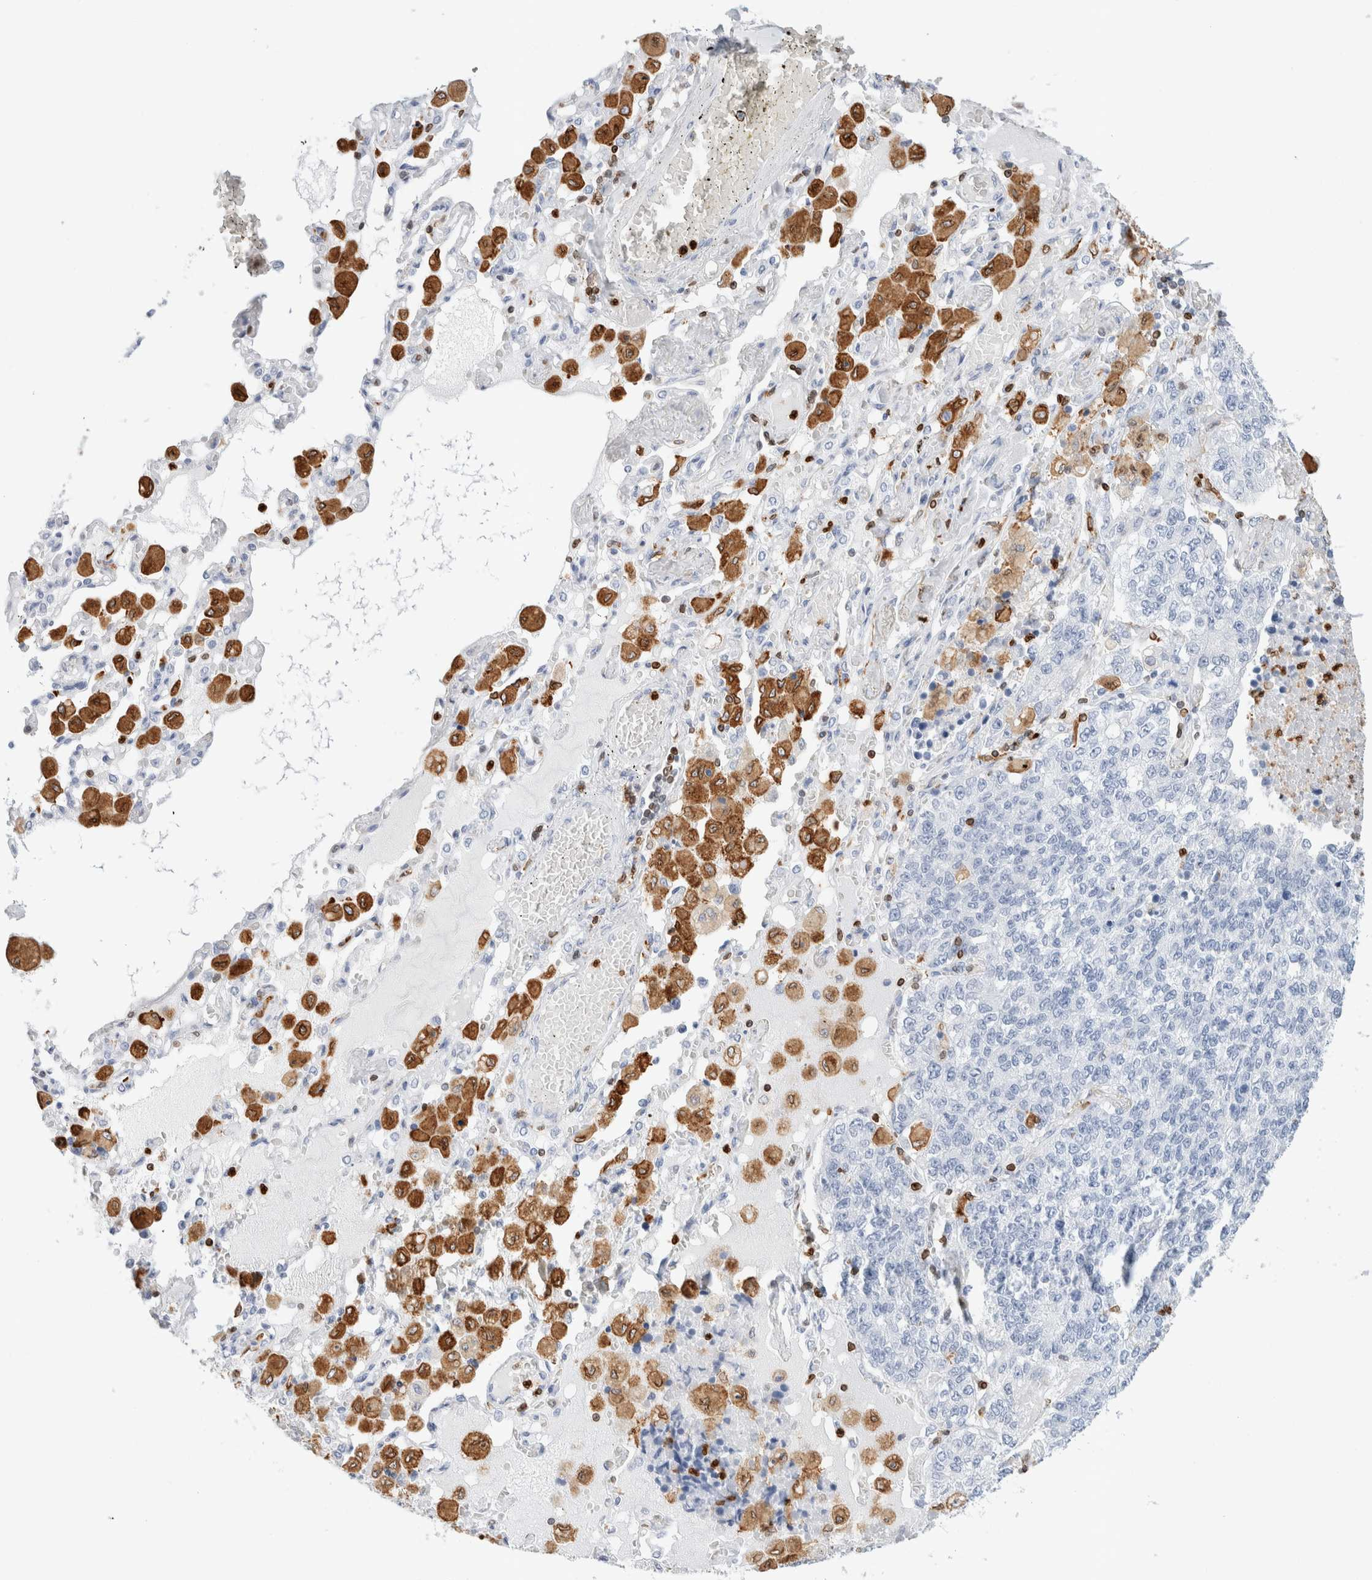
{"staining": {"intensity": "negative", "quantity": "none", "location": "none"}, "tissue": "lung cancer", "cell_type": "Tumor cells", "image_type": "cancer", "snomed": [{"axis": "morphology", "description": "Adenocarcinoma, NOS"}, {"axis": "topography", "description": "Lung"}], "caption": "Image shows no significant protein staining in tumor cells of lung adenocarcinoma. (DAB (3,3'-diaminobenzidine) immunohistochemistry visualized using brightfield microscopy, high magnification).", "gene": "ALOX5AP", "patient": {"sex": "male", "age": 49}}